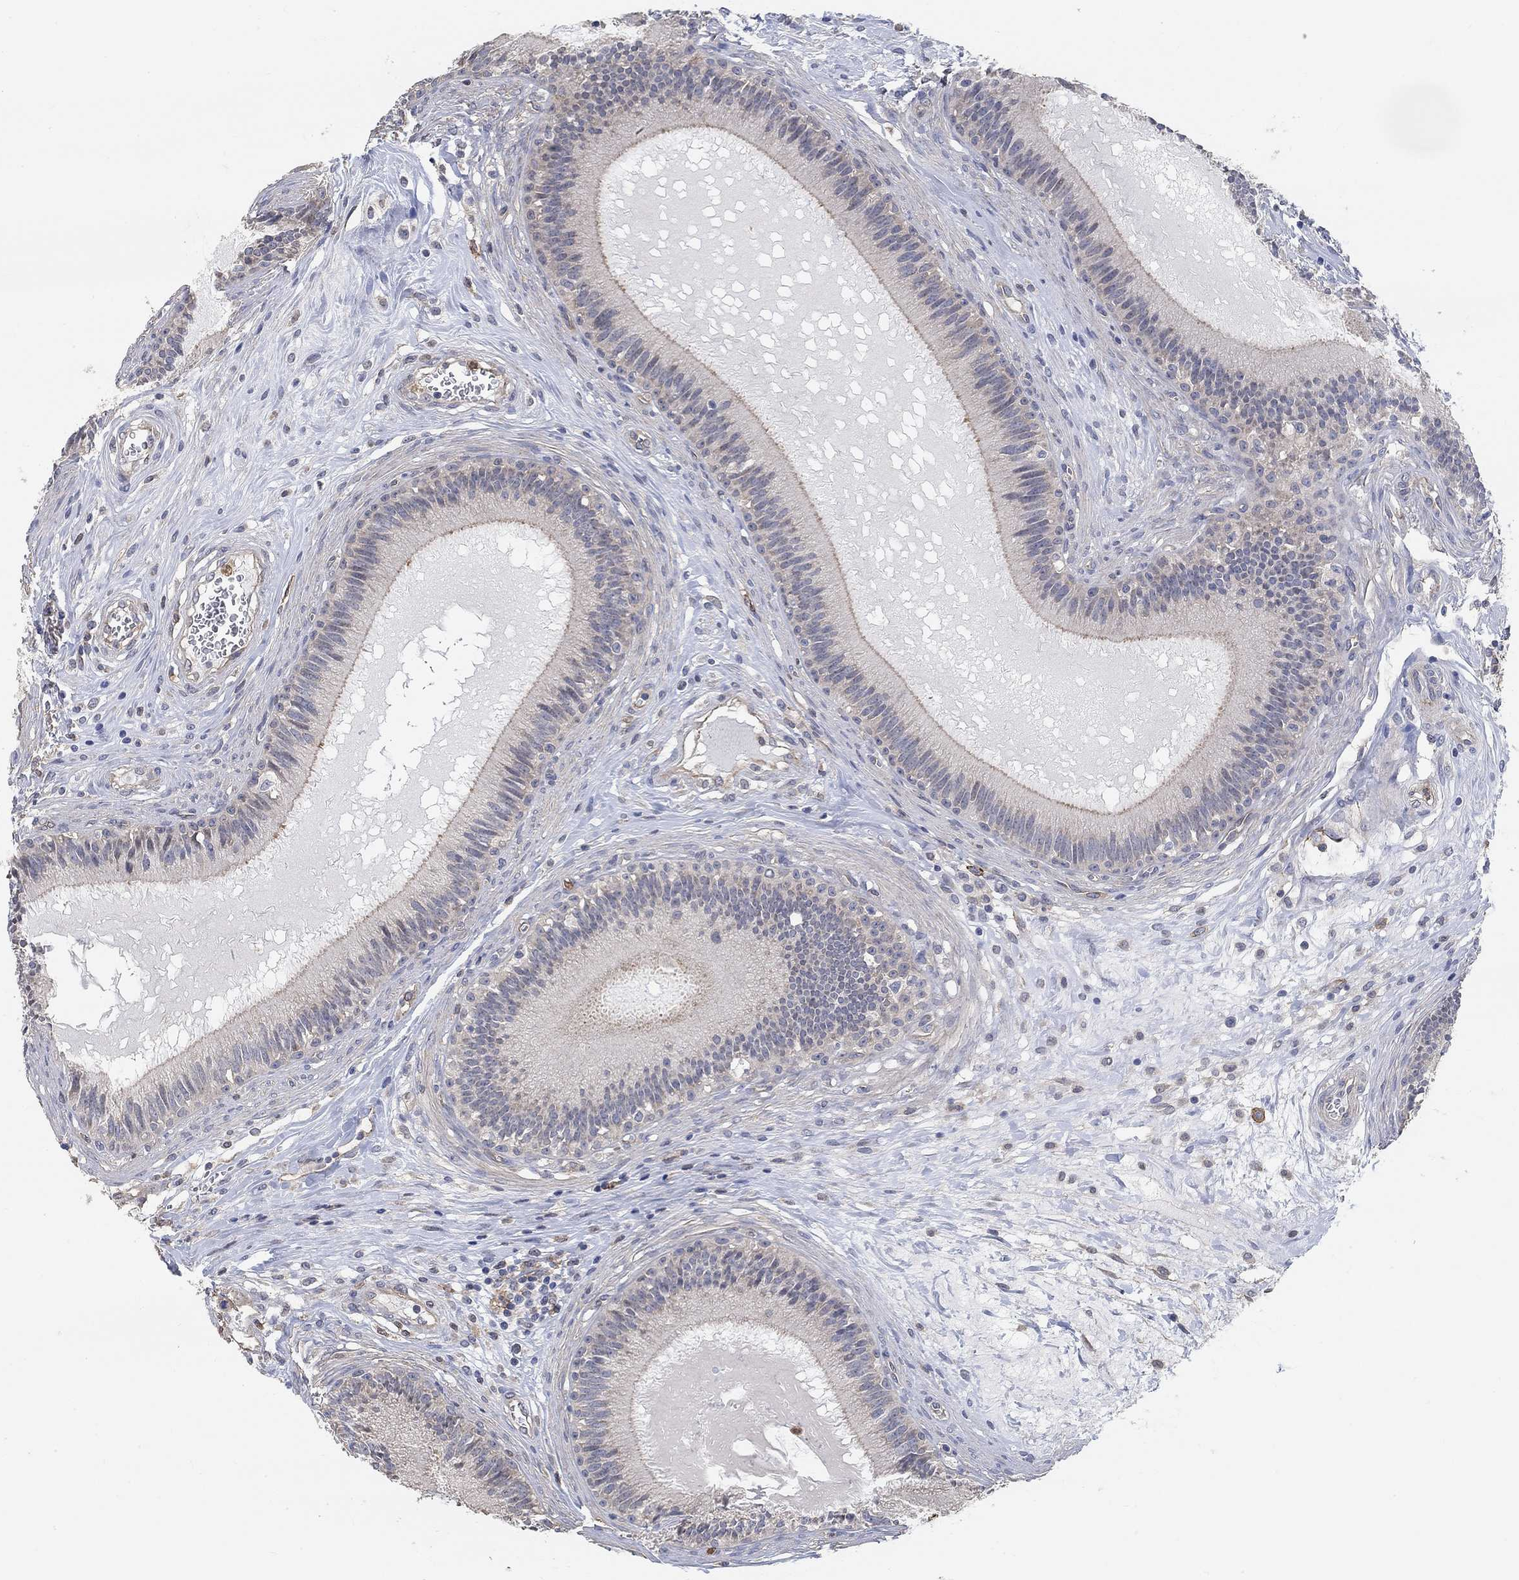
{"staining": {"intensity": "weak", "quantity": "25%-75%", "location": "cytoplasmic/membranous"}, "tissue": "epididymis", "cell_type": "Glandular cells", "image_type": "normal", "snomed": [{"axis": "morphology", "description": "Normal tissue, NOS"}, {"axis": "topography", "description": "Epididymis"}], "caption": "Protein expression analysis of normal epididymis shows weak cytoplasmic/membranous staining in approximately 25%-75% of glandular cells.", "gene": "SYT16", "patient": {"sex": "male", "age": 27}}